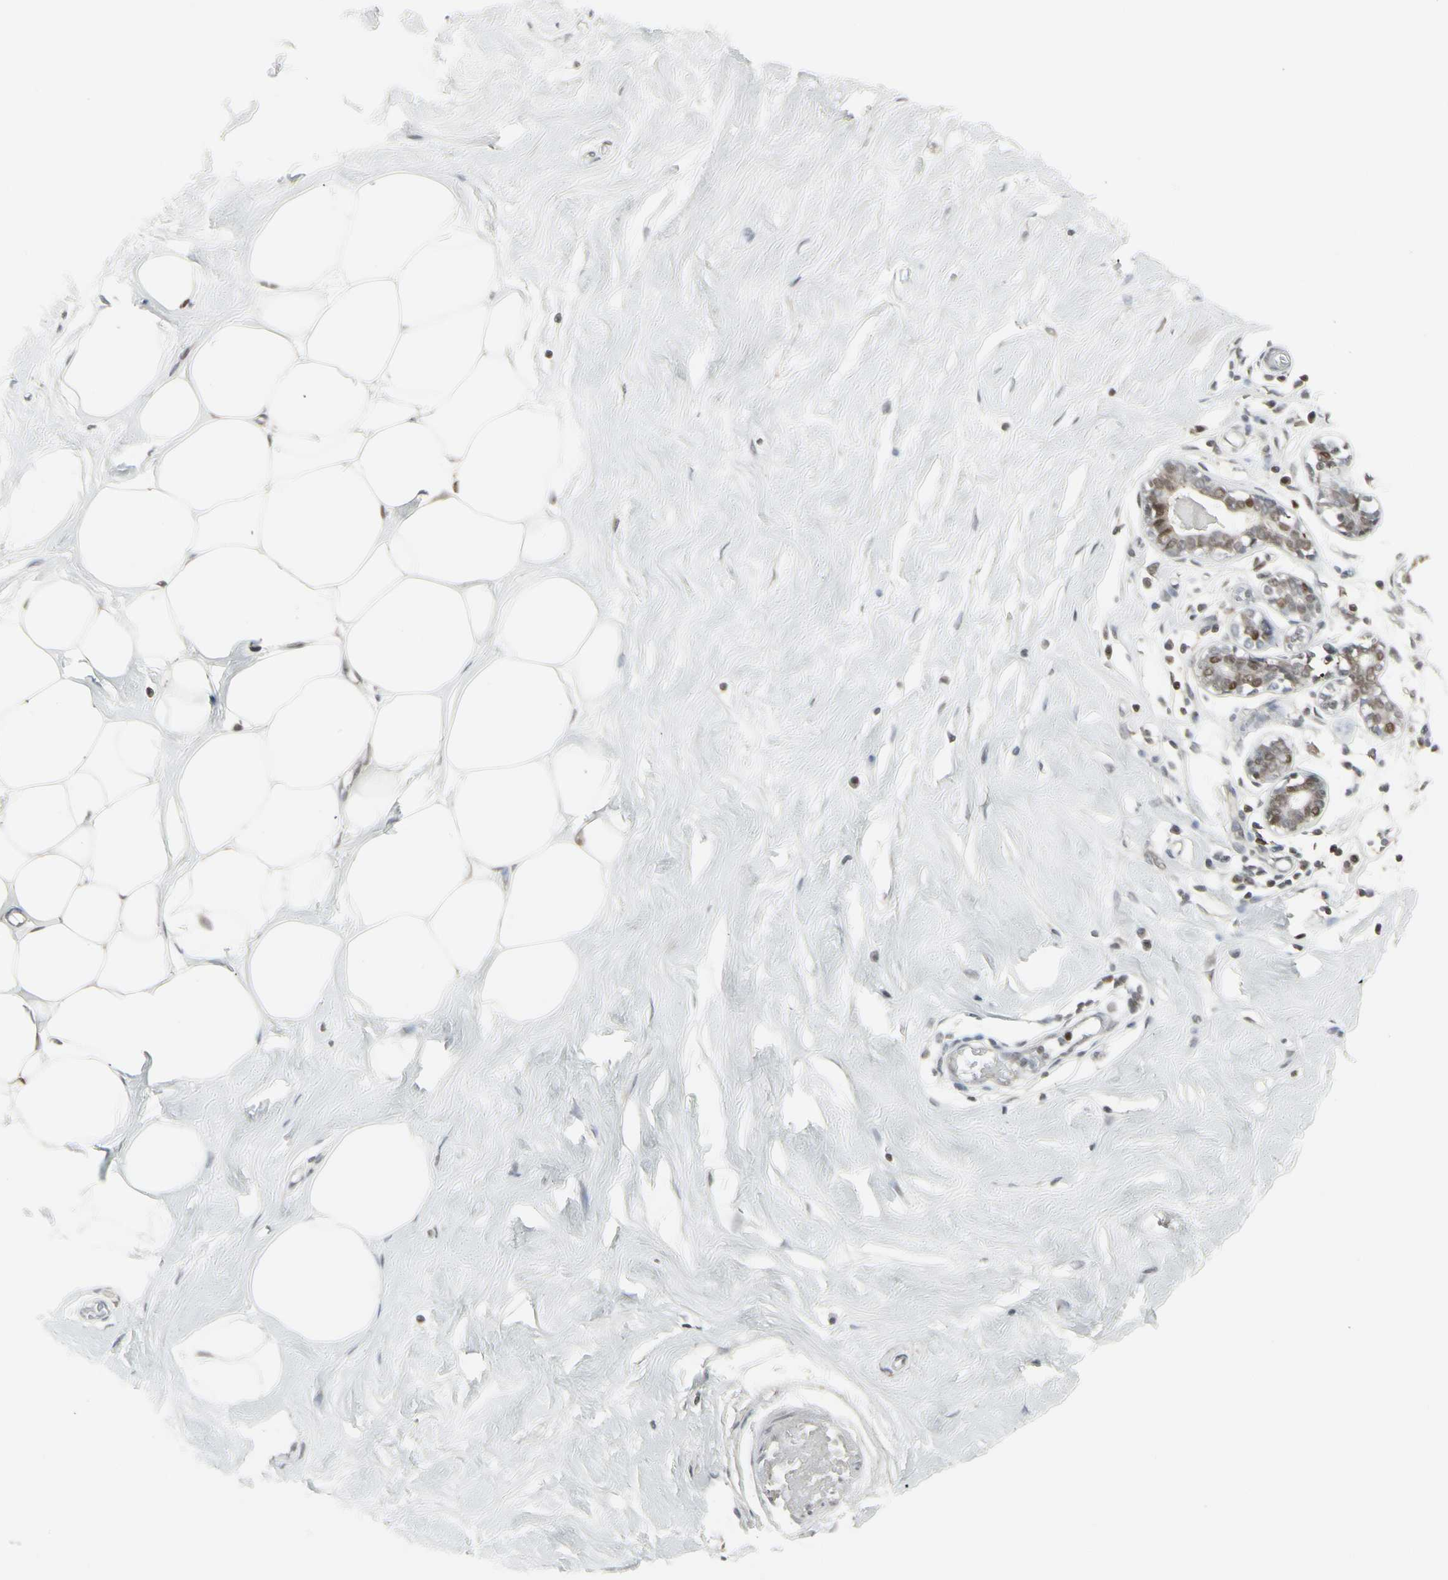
{"staining": {"intensity": "weak", "quantity": ">75%", "location": "cytoplasmic/membranous"}, "tissue": "adipose tissue", "cell_type": "Adipocytes", "image_type": "normal", "snomed": [{"axis": "morphology", "description": "Normal tissue, NOS"}, {"axis": "topography", "description": "Breast"}], "caption": "A high-resolution histopathology image shows immunohistochemistry (IHC) staining of unremarkable adipose tissue, which shows weak cytoplasmic/membranous expression in about >75% of adipocytes. Nuclei are stained in blue.", "gene": "IGFBP6", "patient": {"sex": "female", "age": 44}}